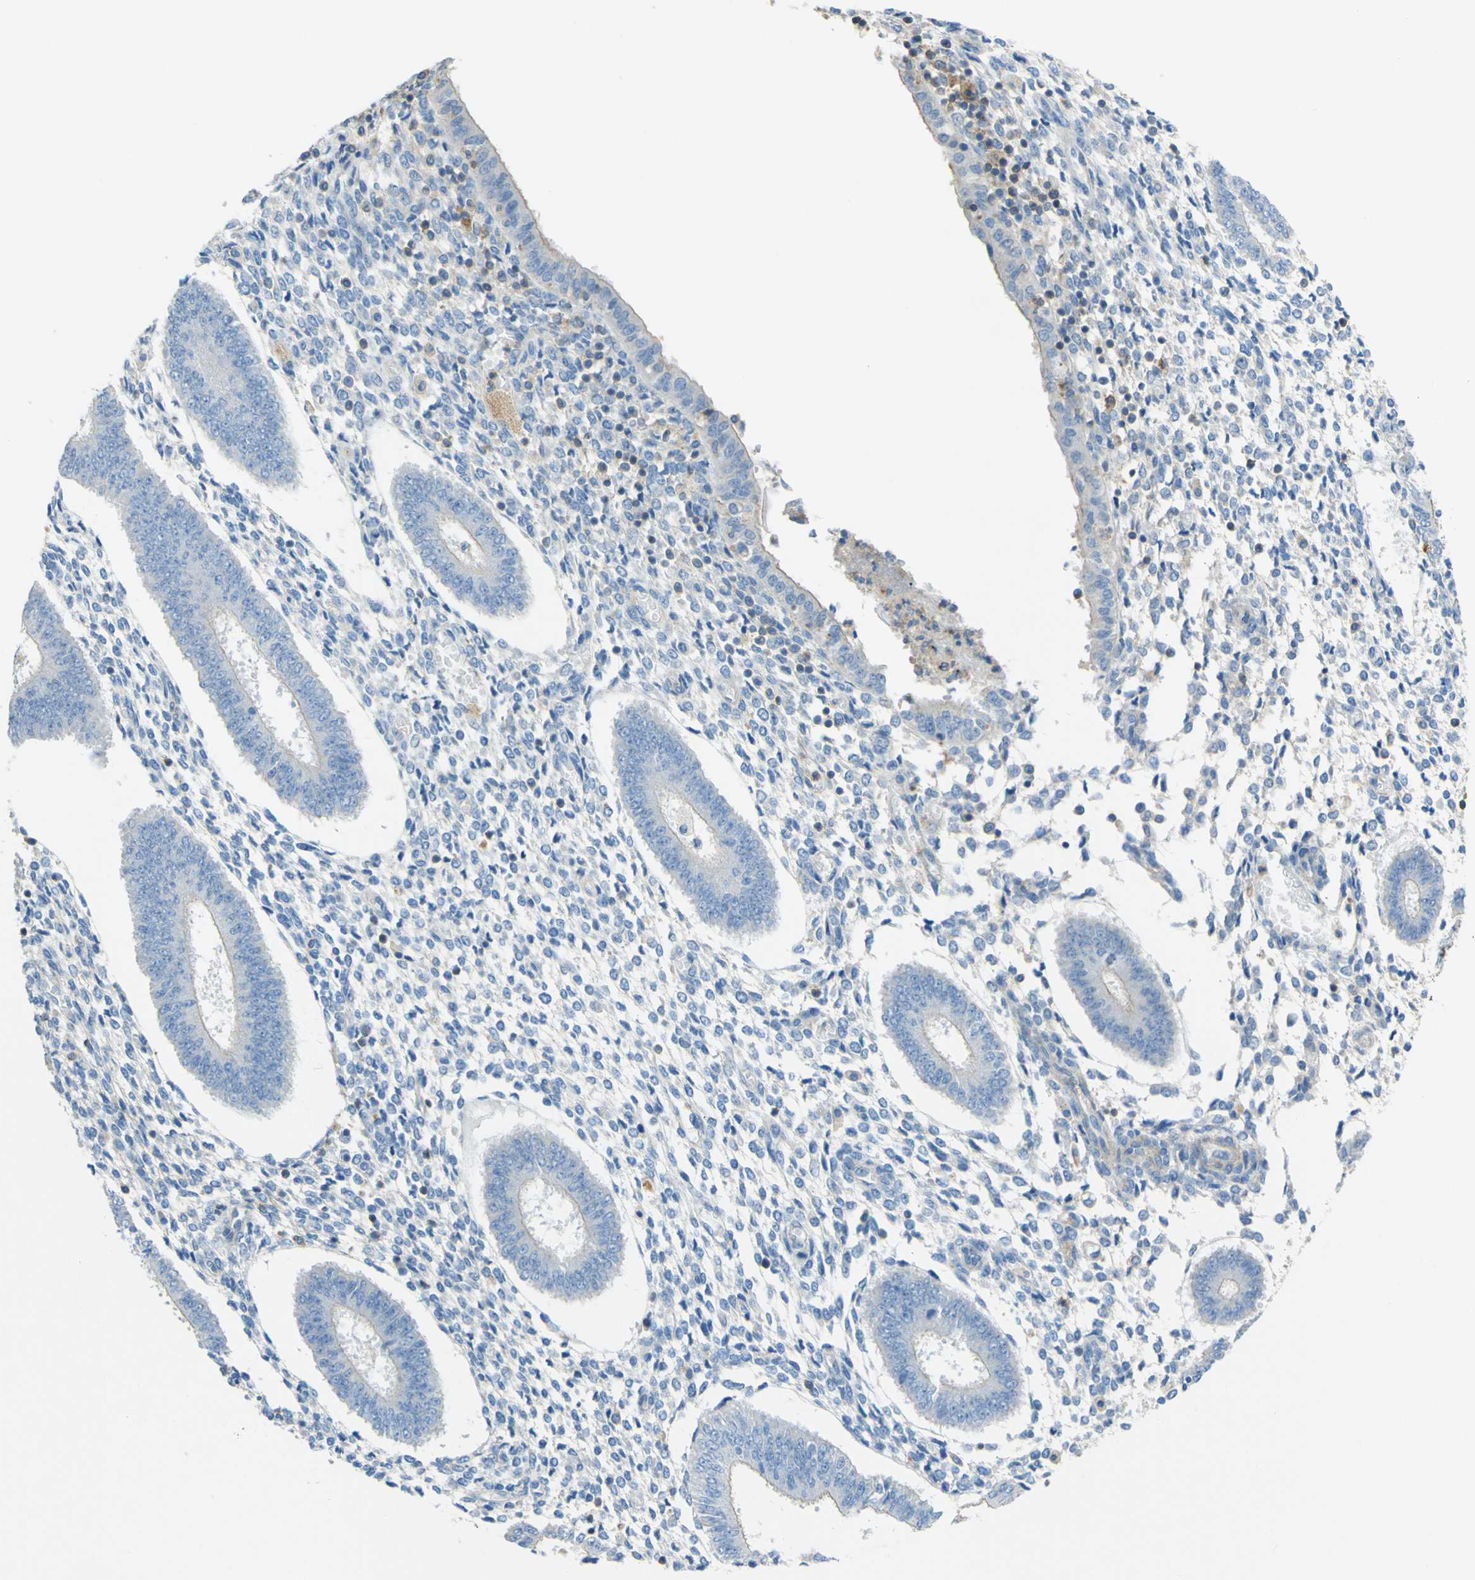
{"staining": {"intensity": "weak", "quantity": "25%-75%", "location": "cytoplasmic/membranous"}, "tissue": "endometrium", "cell_type": "Cells in endometrial stroma", "image_type": "normal", "snomed": [{"axis": "morphology", "description": "Normal tissue, NOS"}, {"axis": "topography", "description": "Endometrium"}], "caption": "This image displays normal endometrium stained with immunohistochemistry (IHC) to label a protein in brown. The cytoplasmic/membranous of cells in endometrial stroma show weak positivity for the protein. Nuclei are counter-stained blue.", "gene": "OGN", "patient": {"sex": "female", "age": 35}}